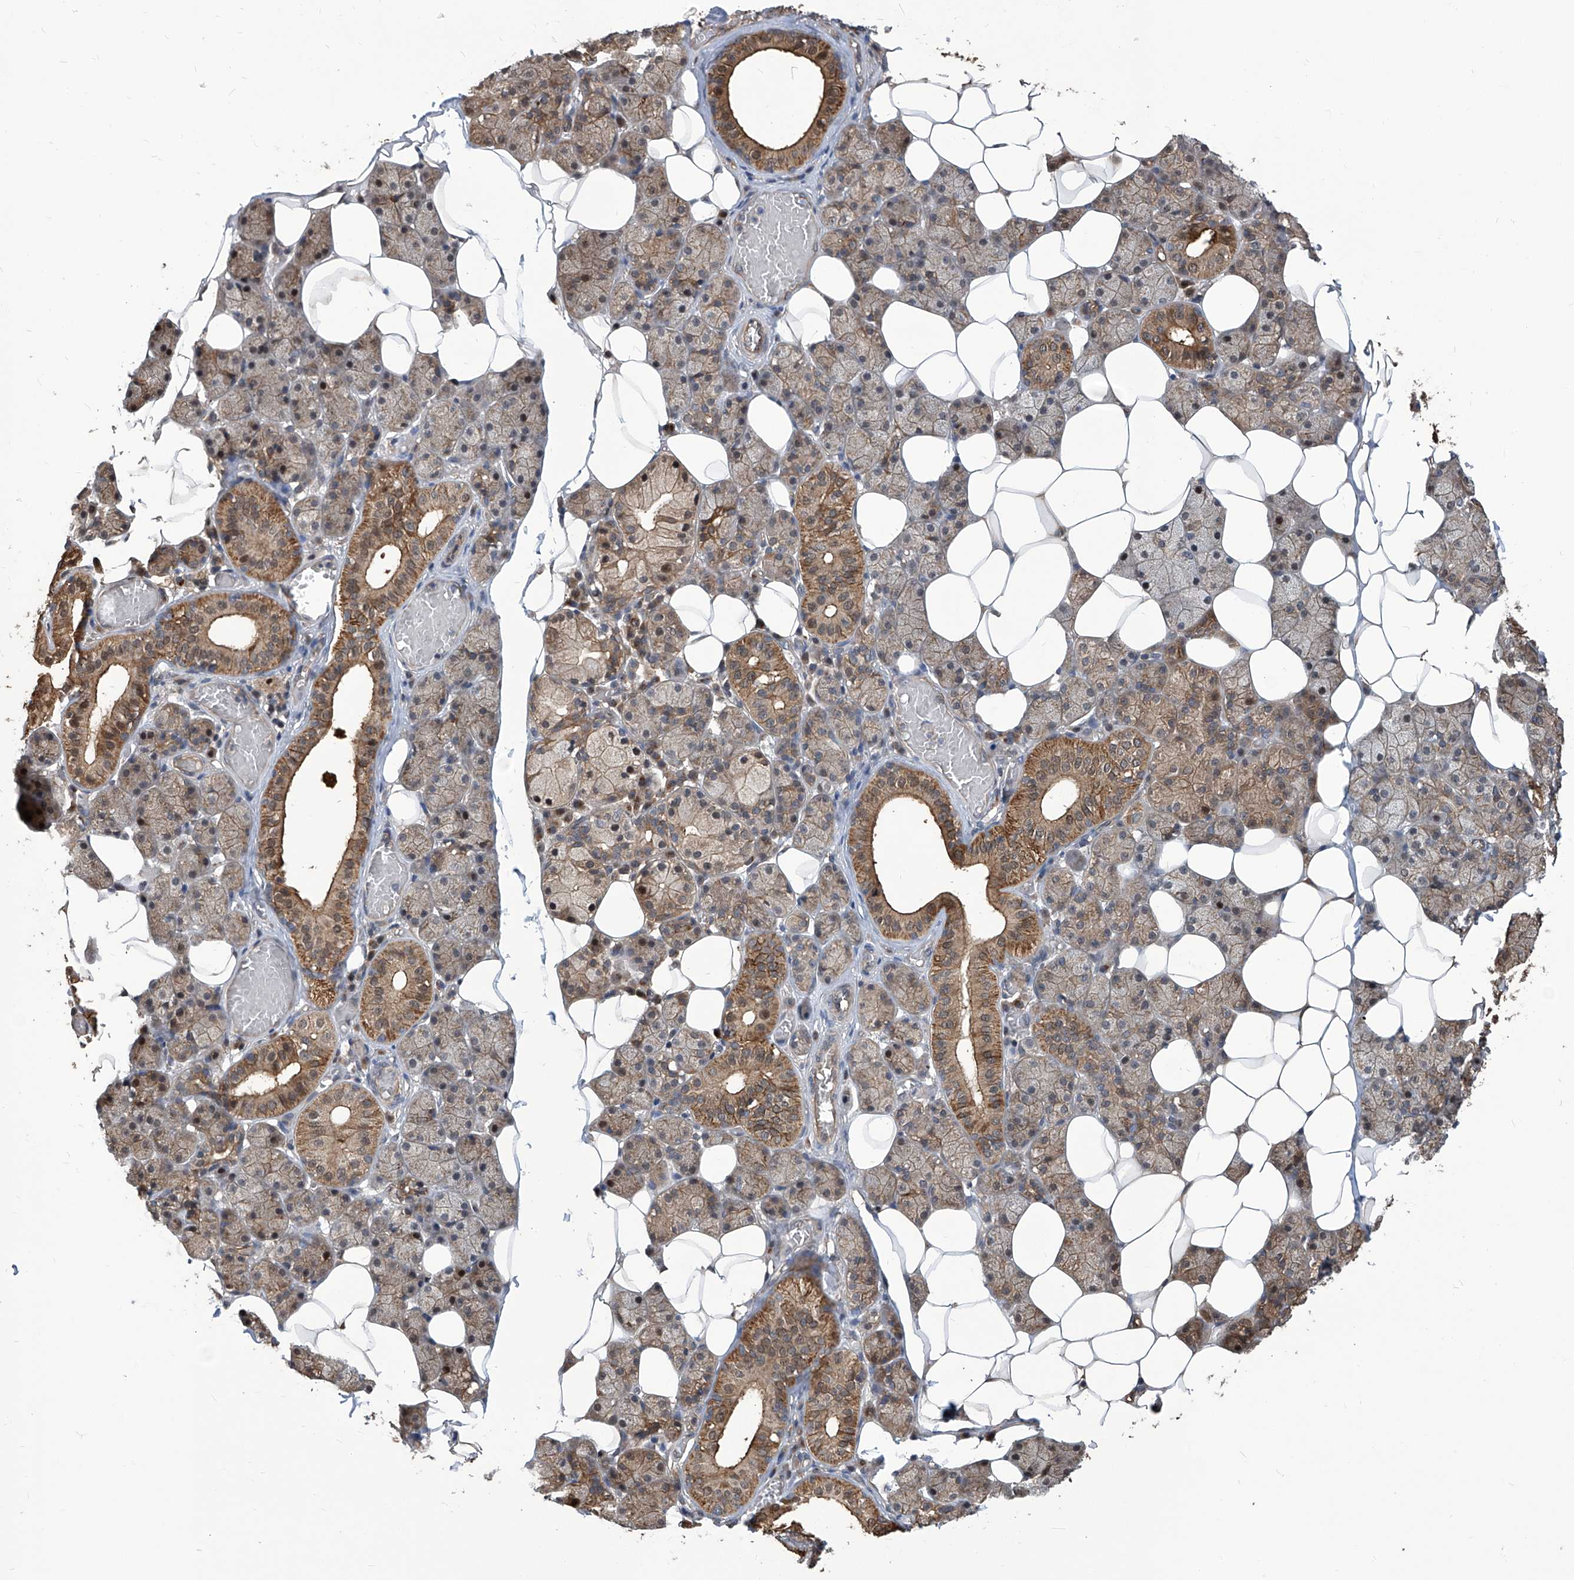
{"staining": {"intensity": "moderate", "quantity": "25%-75%", "location": "cytoplasmic/membranous,nuclear"}, "tissue": "salivary gland", "cell_type": "Glandular cells", "image_type": "normal", "snomed": [{"axis": "morphology", "description": "Normal tissue, NOS"}, {"axis": "topography", "description": "Salivary gland"}], "caption": "Immunohistochemical staining of normal salivary gland exhibits medium levels of moderate cytoplasmic/membranous,nuclear expression in approximately 25%-75% of glandular cells.", "gene": "PSMB1", "patient": {"sex": "female", "age": 33}}